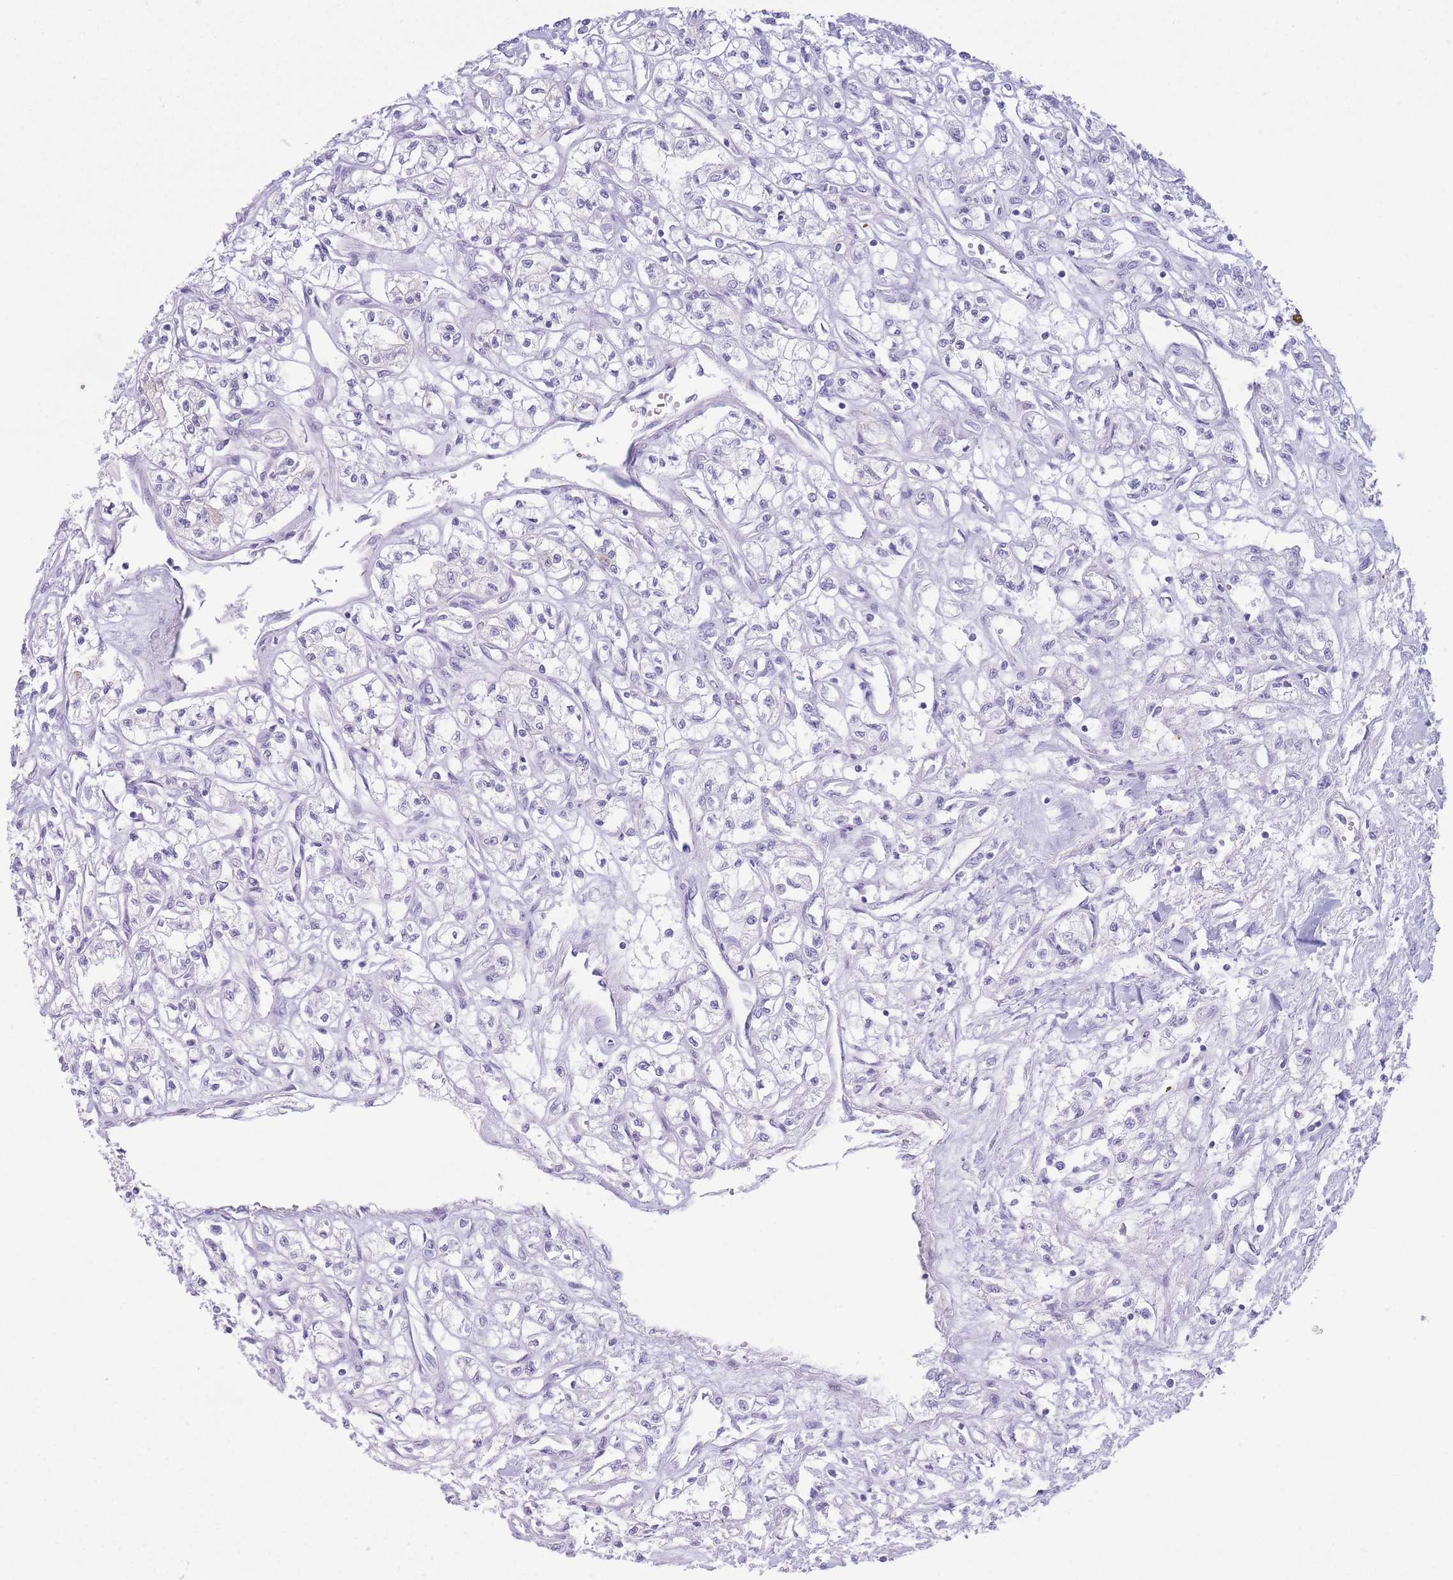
{"staining": {"intensity": "negative", "quantity": "none", "location": "none"}, "tissue": "renal cancer", "cell_type": "Tumor cells", "image_type": "cancer", "snomed": [{"axis": "morphology", "description": "Adenocarcinoma, NOS"}, {"axis": "topography", "description": "Kidney"}], "caption": "Tumor cells are negative for brown protein staining in renal cancer. (Stains: DAB immunohistochemistry (IHC) with hematoxylin counter stain, Microscopy: brightfield microscopy at high magnification).", "gene": "PKLR", "patient": {"sex": "male", "age": 56}}